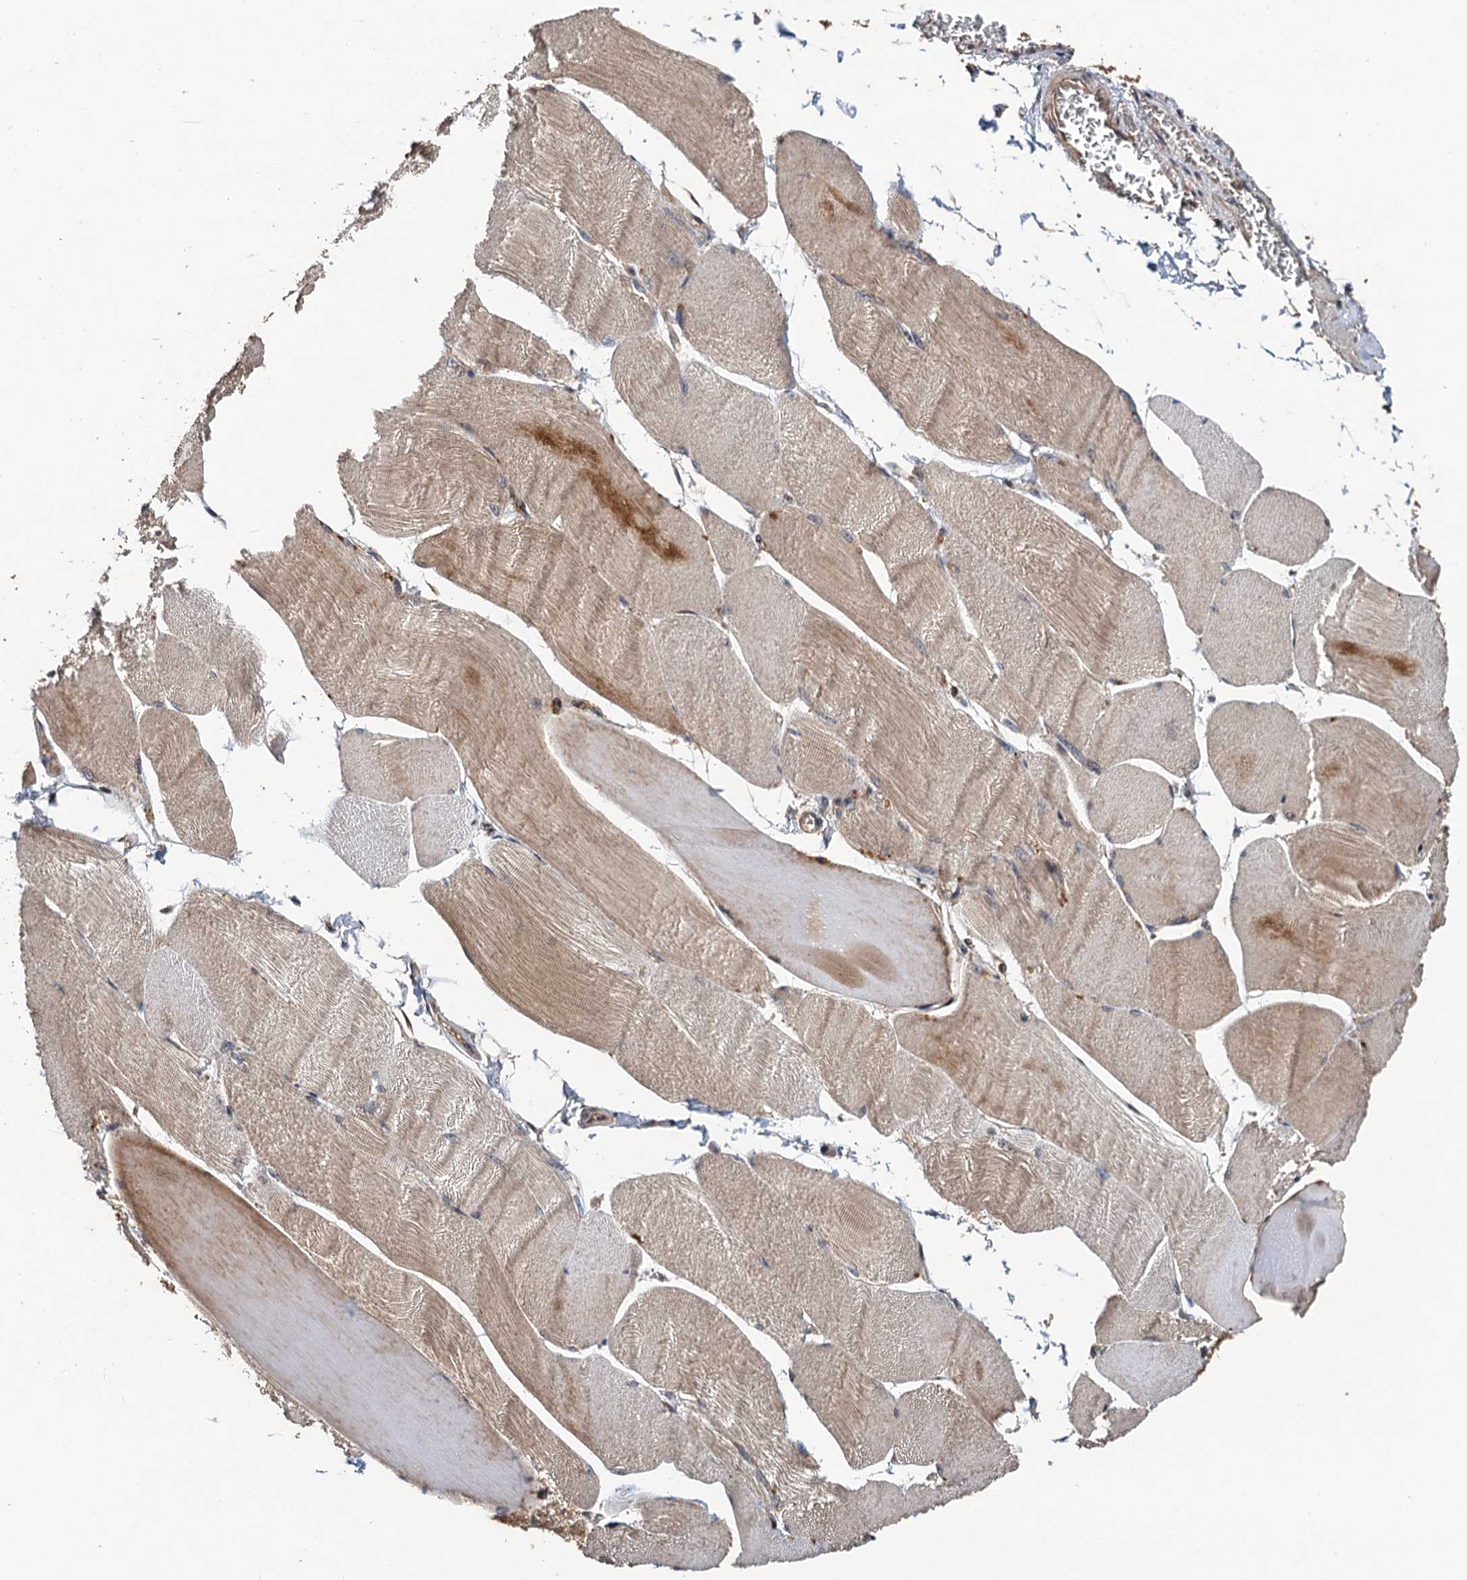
{"staining": {"intensity": "moderate", "quantity": "<25%", "location": "cytoplasmic/membranous"}, "tissue": "skeletal muscle", "cell_type": "Myocytes", "image_type": "normal", "snomed": [{"axis": "morphology", "description": "Normal tissue, NOS"}, {"axis": "morphology", "description": "Basal cell carcinoma"}, {"axis": "topography", "description": "Skeletal muscle"}], "caption": "Protein staining exhibits moderate cytoplasmic/membranous expression in approximately <25% of myocytes in normal skeletal muscle. (Brightfield microscopy of DAB IHC at high magnification).", "gene": "TMEM39B", "patient": {"sex": "female", "age": 64}}